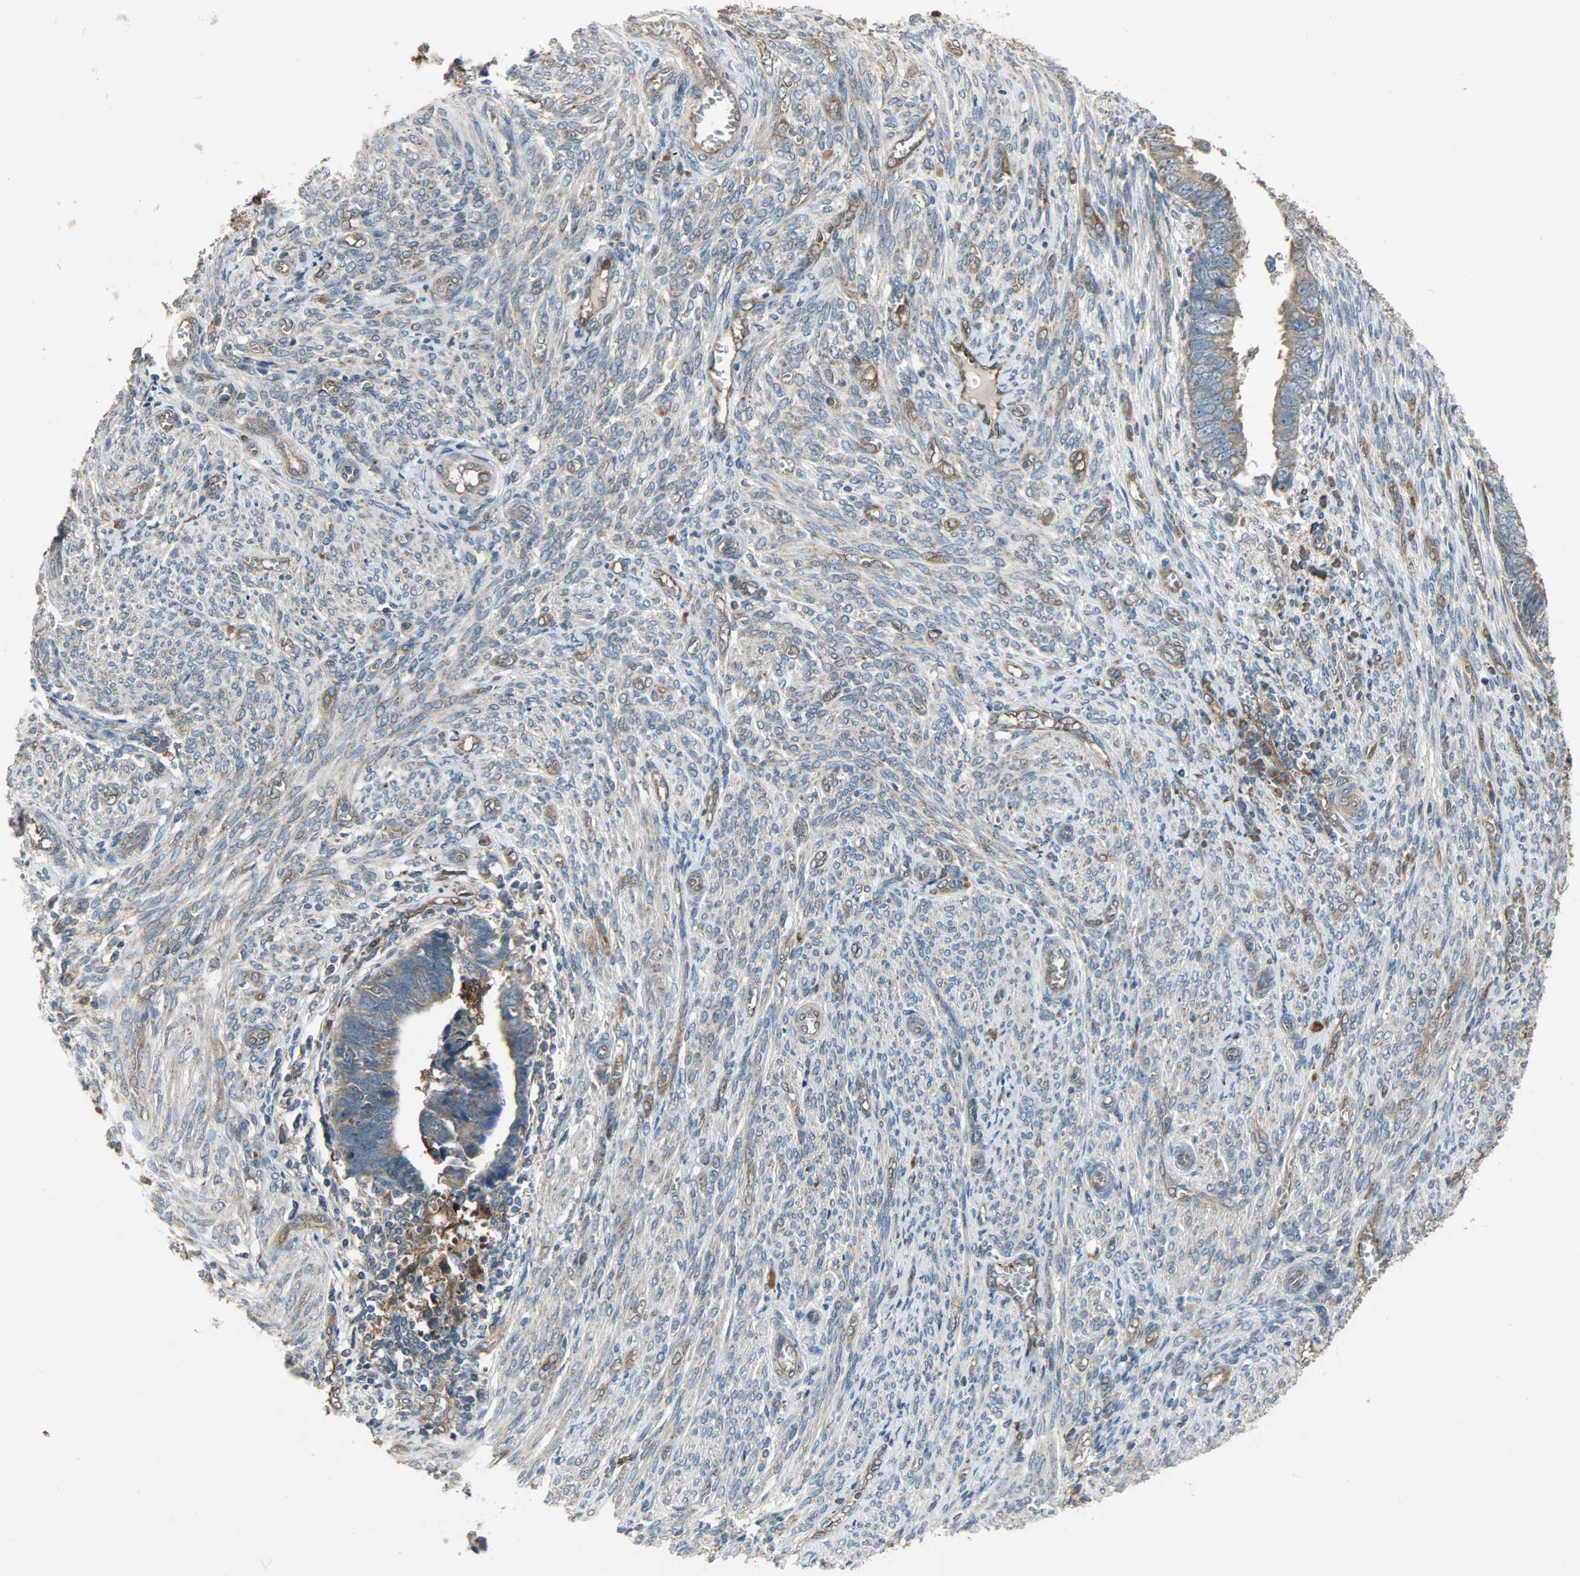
{"staining": {"intensity": "moderate", "quantity": ">75%", "location": "cytoplasmic/membranous"}, "tissue": "endometrial cancer", "cell_type": "Tumor cells", "image_type": "cancer", "snomed": [{"axis": "morphology", "description": "Adenocarcinoma, NOS"}, {"axis": "topography", "description": "Endometrium"}], "caption": "A photomicrograph showing moderate cytoplasmic/membranous expression in approximately >75% of tumor cells in endometrial adenocarcinoma, as visualized by brown immunohistochemical staining.", "gene": "AMT", "patient": {"sex": "female", "age": 75}}